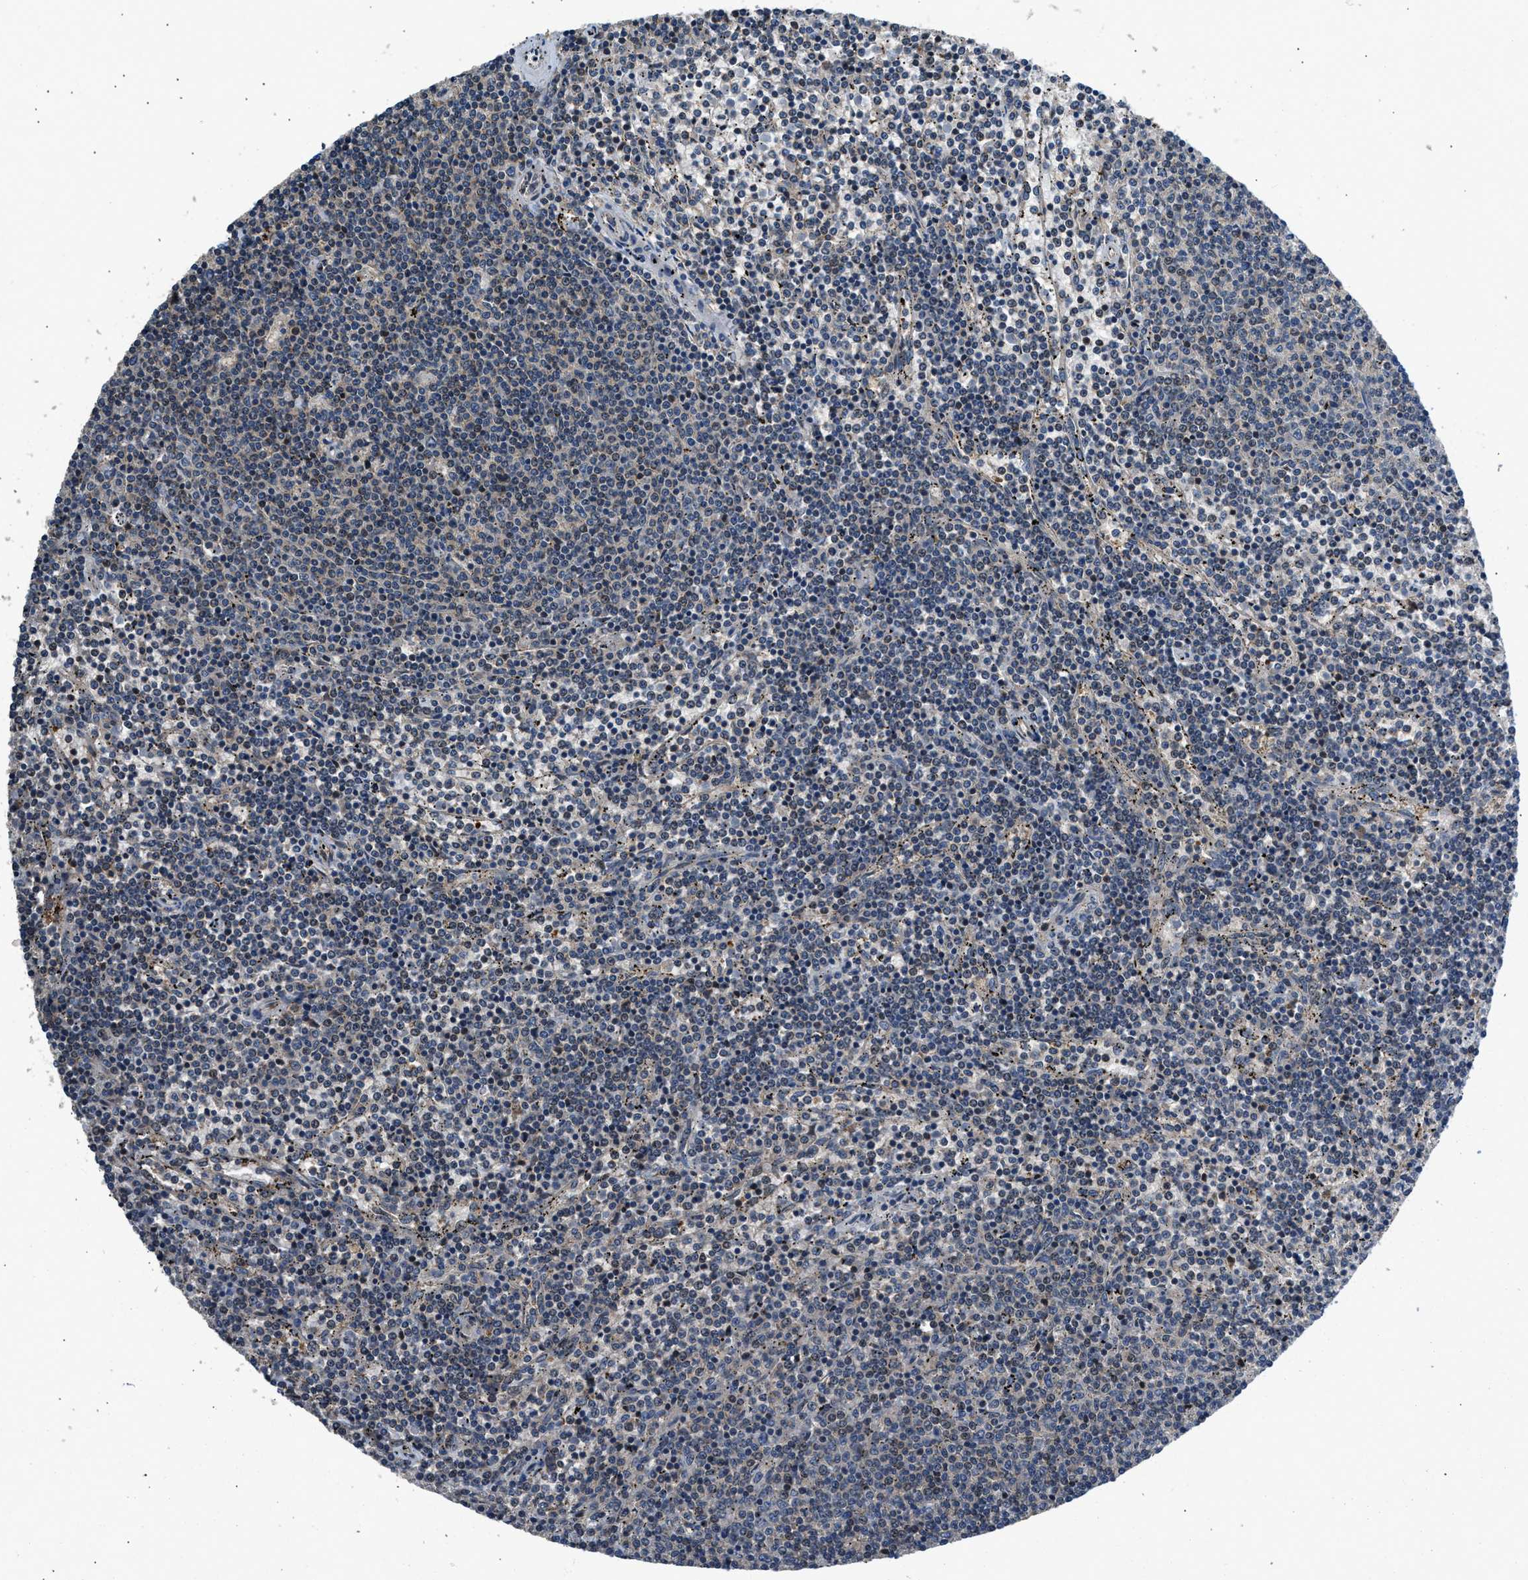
{"staining": {"intensity": "weak", "quantity": "<25%", "location": "cytoplasmic/membranous"}, "tissue": "lymphoma", "cell_type": "Tumor cells", "image_type": "cancer", "snomed": [{"axis": "morphology", "description": "Malignant lymphoma, non-Hodgkin's type, Low grade"}, {"axis": "topography", "description": "Spleen"}], "caption": "This is an immunohistochemistry micrograph of low-grade malignant lymphoma, non-Hodgkin's type. There is no expression in tumor cells.", "gene": "IL3RA", "patient": {"sex": "female", "age": 50}}